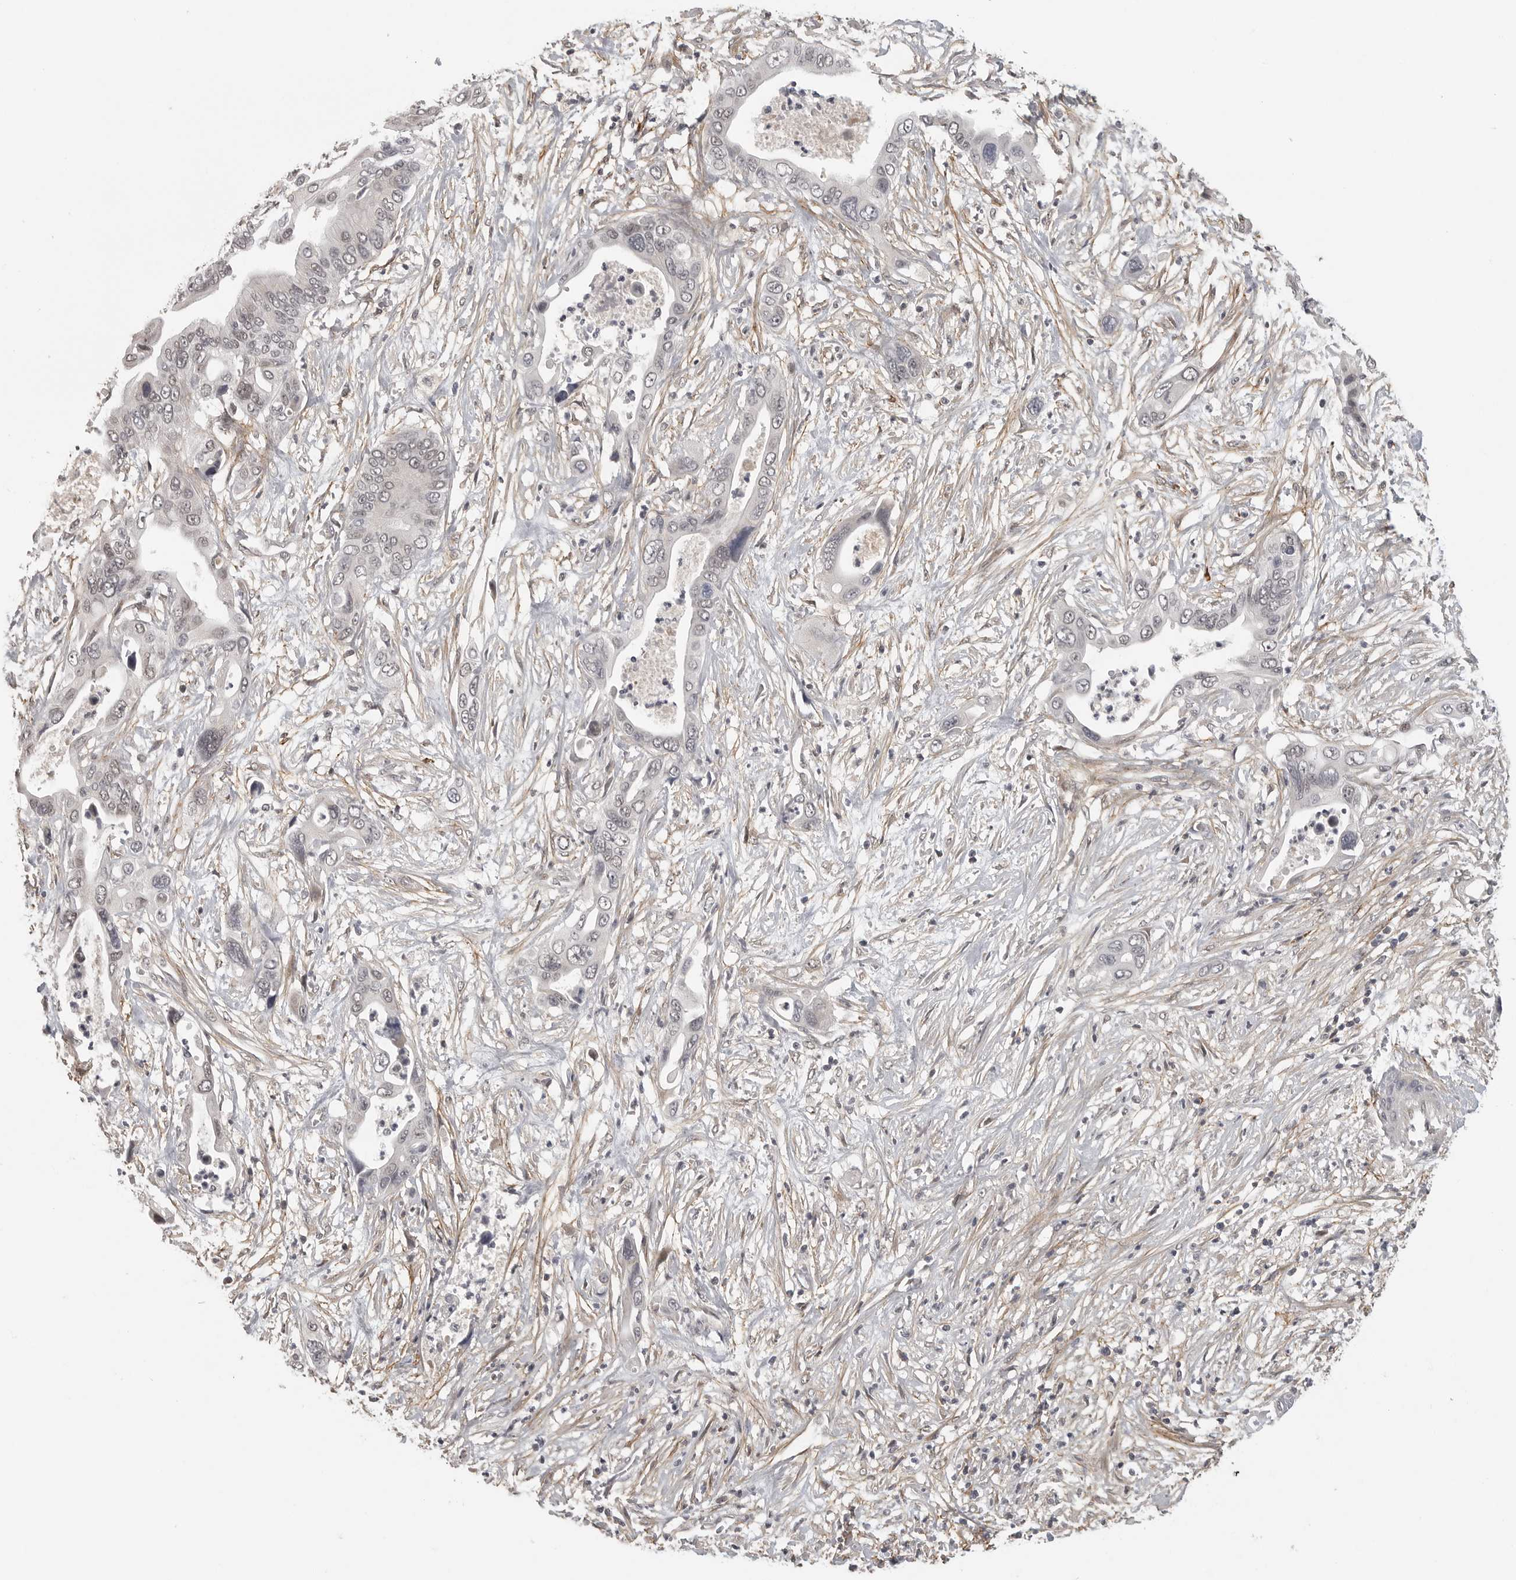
{"staining": {"intensity": "weak", "quantity": "<25%", "location": "nuclear"}, "tissue": "pancreatic cancer", "cell_type": "Tumor cells", "image_type": "cancer", "snomed": [{"axis": "morphology", "description": "Adenocarcinoma, NOS"}, {"axis": "topography", "description": "Pancreas"}], "caption": "Photomicrograph shows no significant protein staining in tumor cells of pancreatic cancer (adenocarcinoma).", "gene": "UROD", "patient": {"sex": "male", "age": 66}}